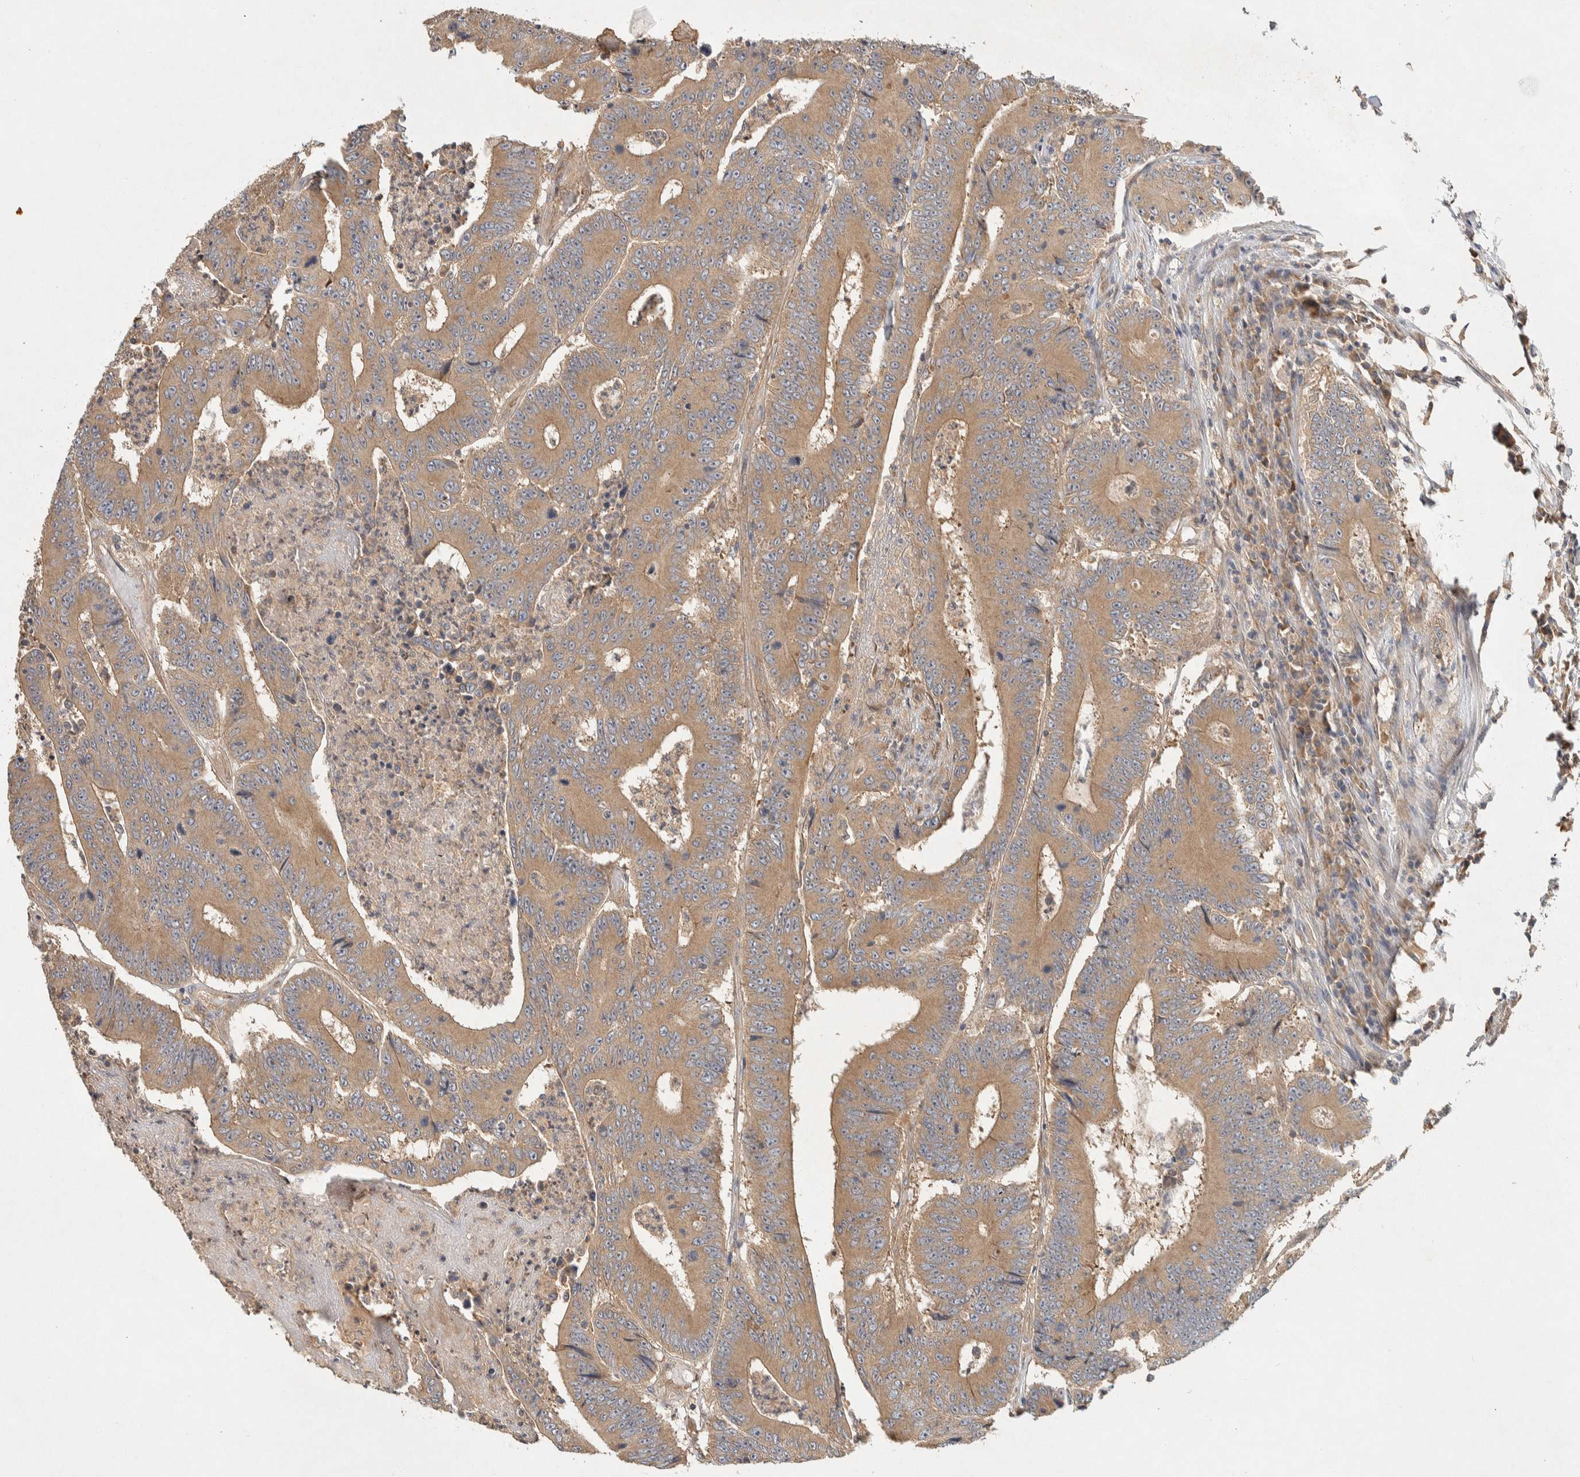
{"staining": {"intensity": "moderate", "quantity": ">75%", "location": "cytoplasmic/membranous"}, "tissue": "colorectal cancer", "cell_type": "Tumor cells", "image_type": "cancer", "snomed": [{"axis": "morphology", "description": "Adenocarcinoma, NOS"}, {"axis": "topography", "description": "Colon"}], "caption": "There is medium levels of moderate cytoplasmic/membranous positivity in tumor cells of colorectal cancer, as demonstrated by immunohistochemical staining (brown color).", "gene": "PXK", "patient": {"sex": "male", "age": 83}}